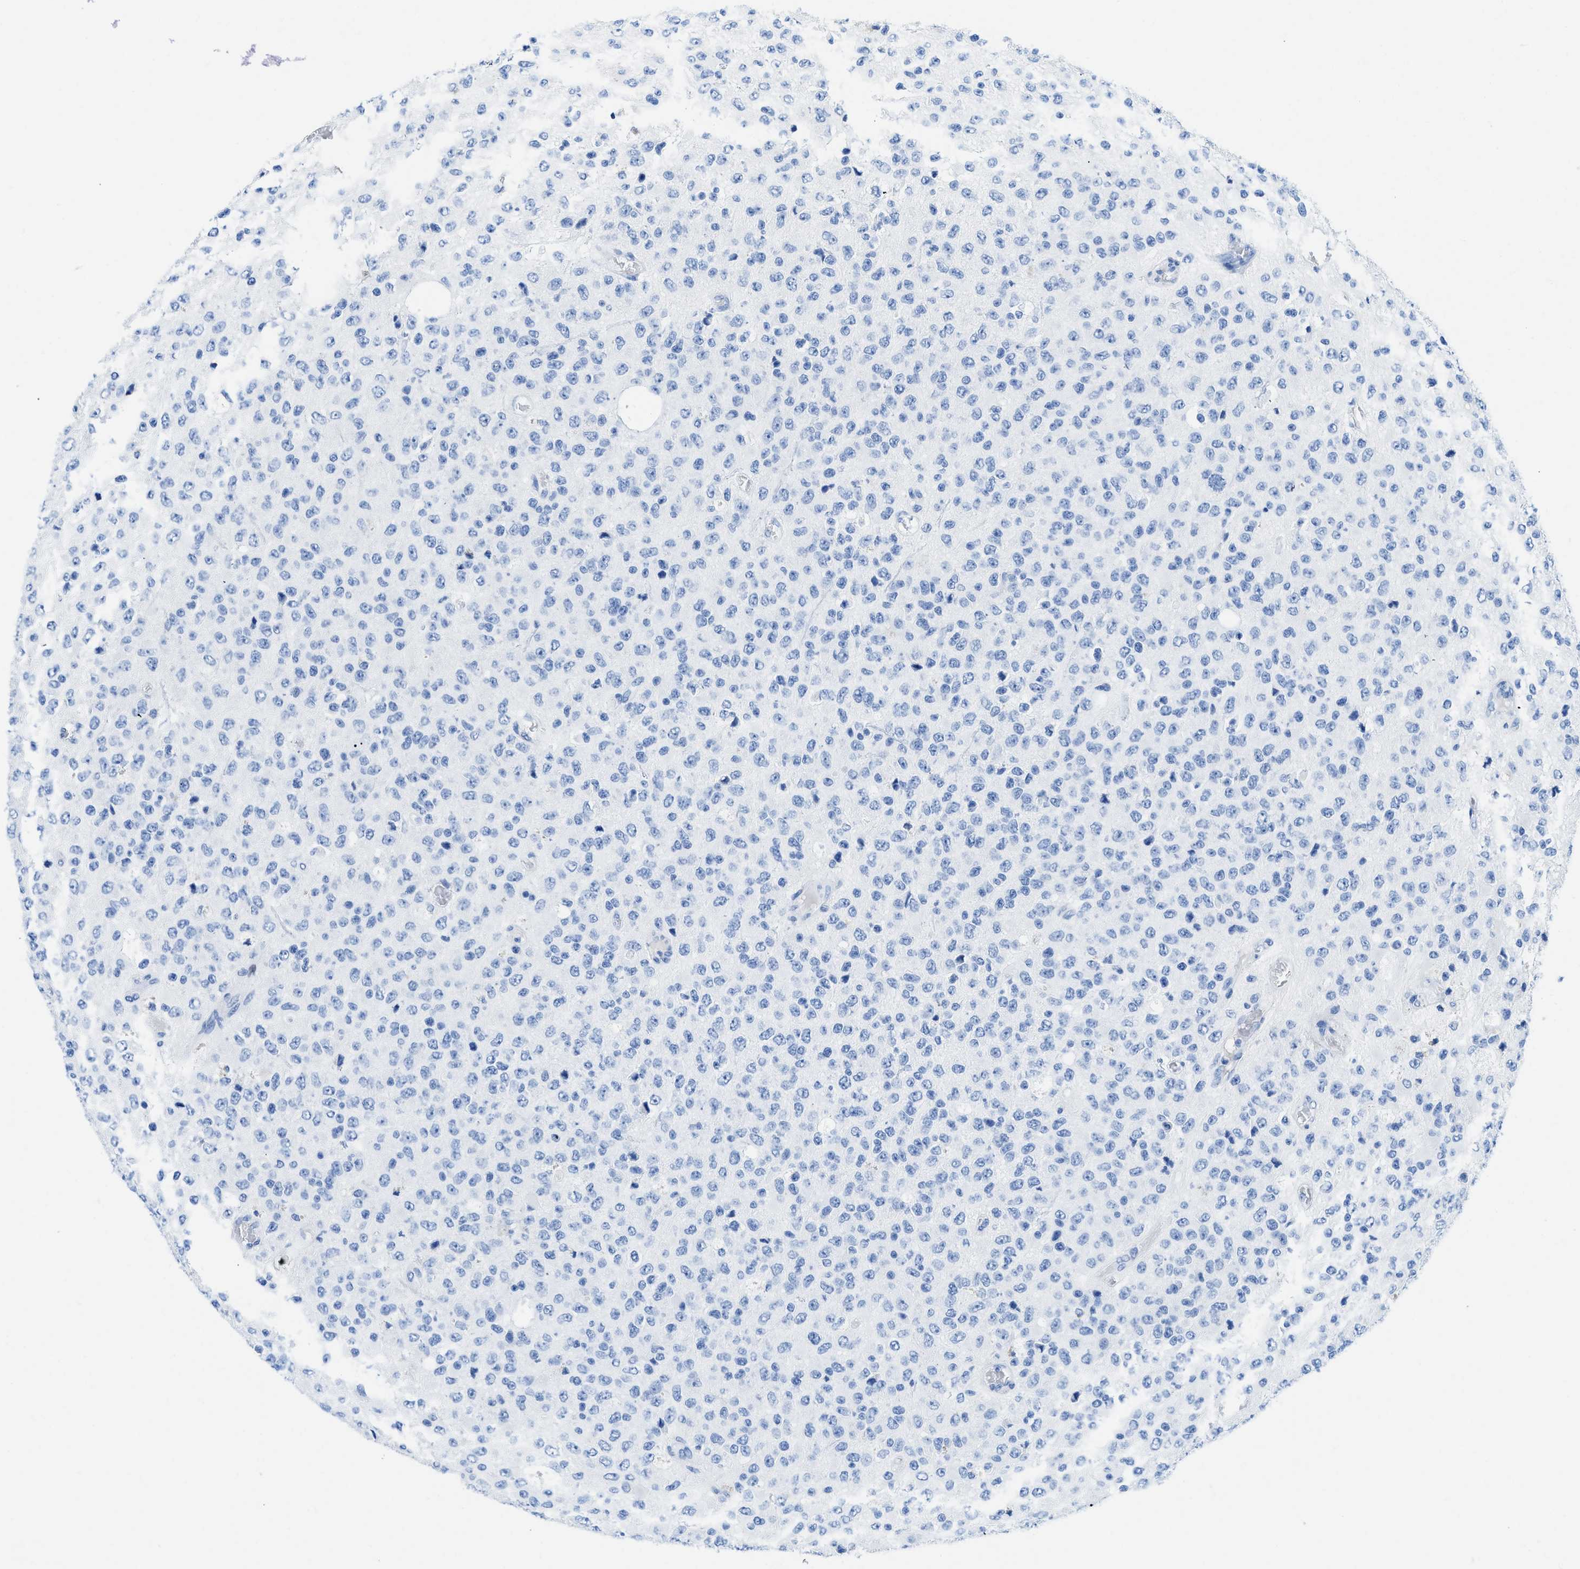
{"staining": {"intensity": "negative", "quantity": "none", "location": "none"}, "tissue": "glioma", "cell_type": "Tumor cells", "image_type": "cancer", "snomed": [{"axis": "morphology", "description": "Glioma, malignant, High grade"}, {"axis": "topography", "description": "pancreas cauda"}], "caption": "This is an immunohistochemistry histopathology image of human glioma. There is no staining in tumor cells.", "gene": "COL3A1", "patient": {"sex": "male", "age": 60}}